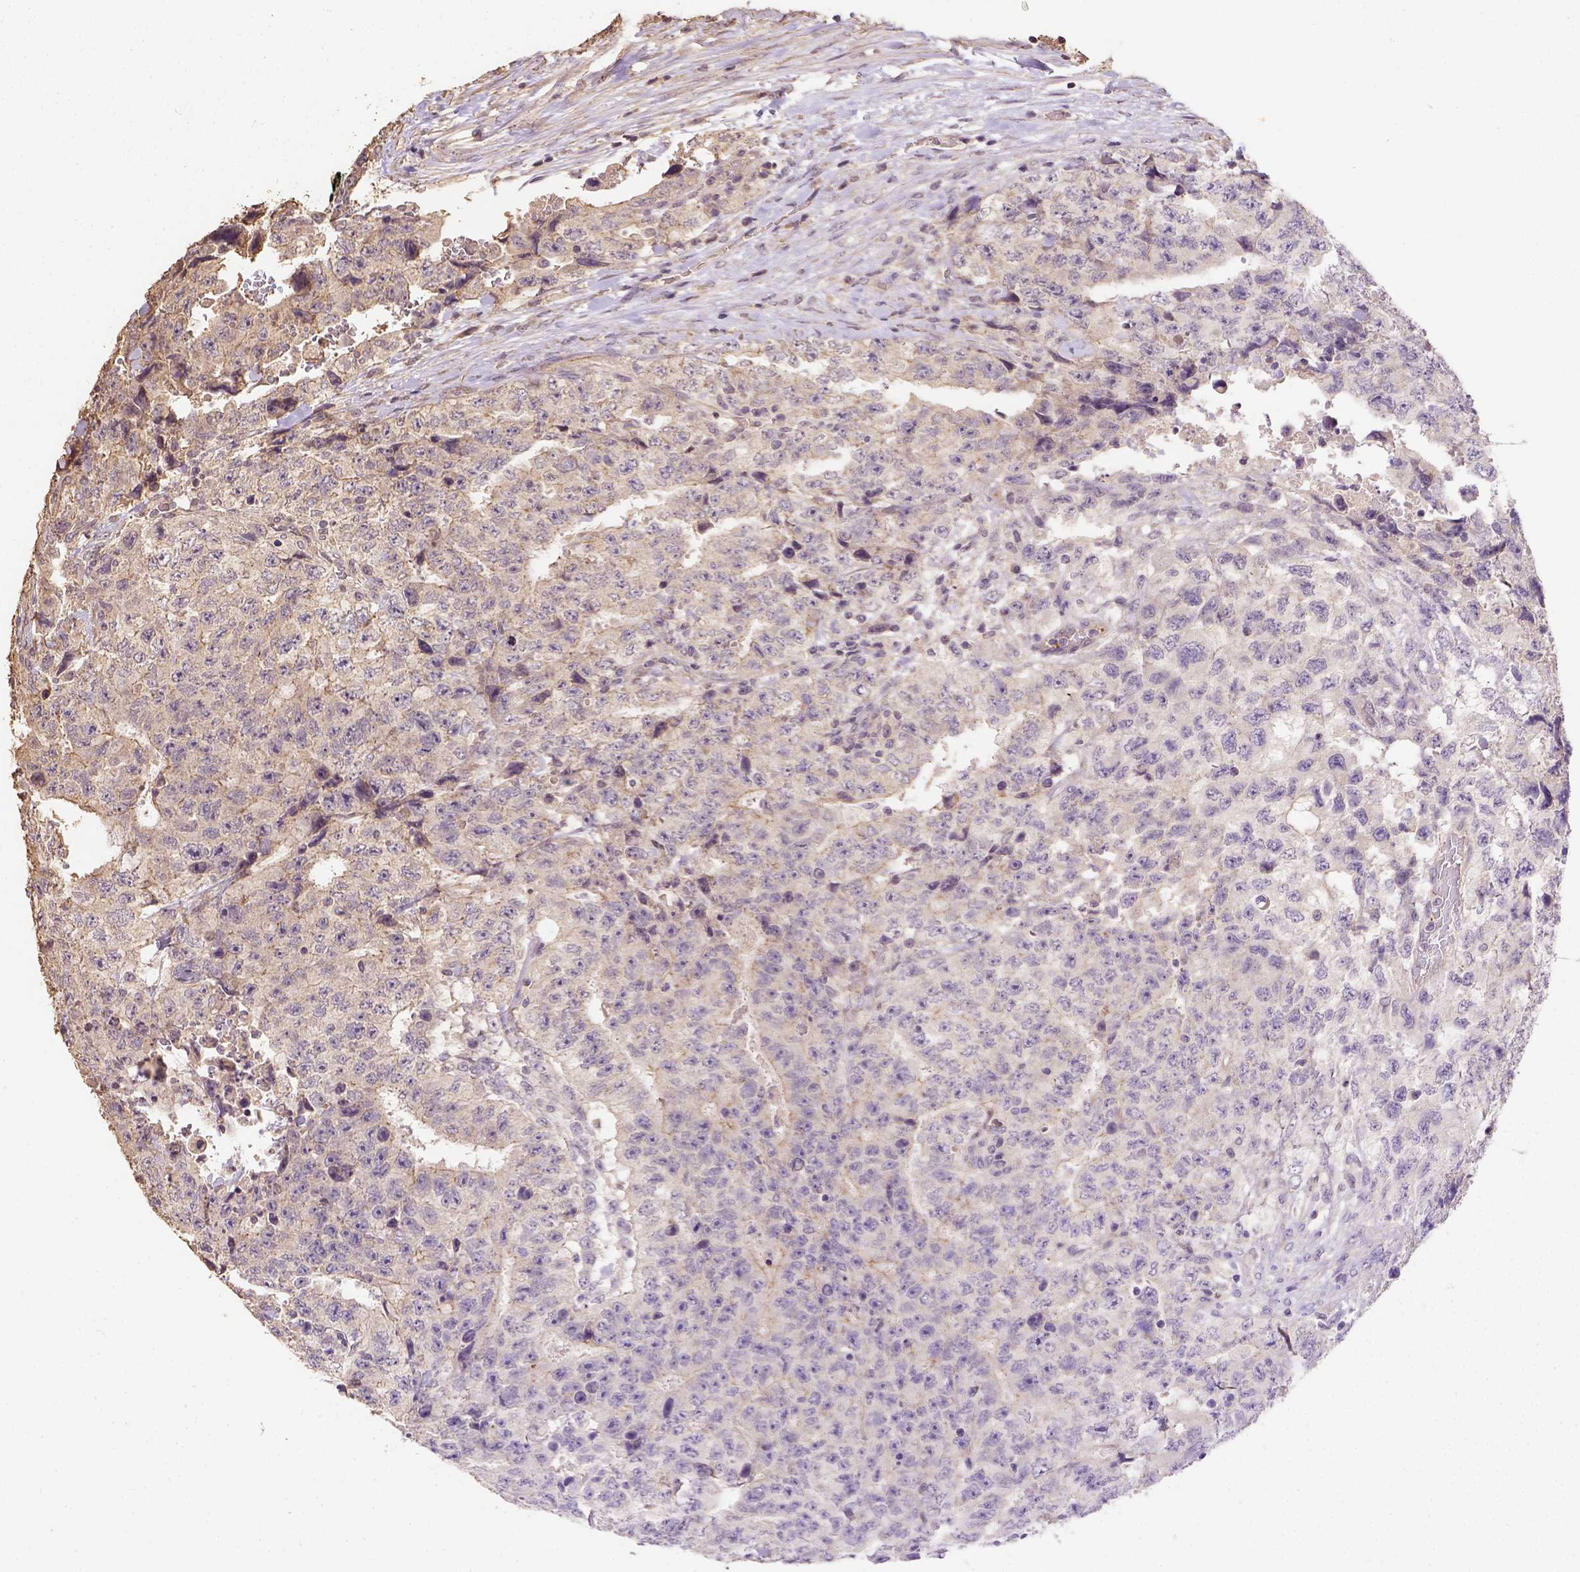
{"staining": {"intensity": "weak", "quantity": "25%-75%", "location": "cytoplasmic/membranous"}, "tissue": "testis cancer", "cell_type": "Tumor cells", "image_type": "cancer", "snomed": [{"axis": "morphology", "description": "Carcinoma, Embryonal, NOS"}, {"axis": "topography", "description": "Testis"}], "caption": "The histopathology image demonstrates immunohistochemical staining of testis cancer. There is weak cytoplasmic/membranous expression is present in about 25%-75% of tumor cells.", "gene": "ATP1B3", "patient": {"sex": "male", "age": 24}}